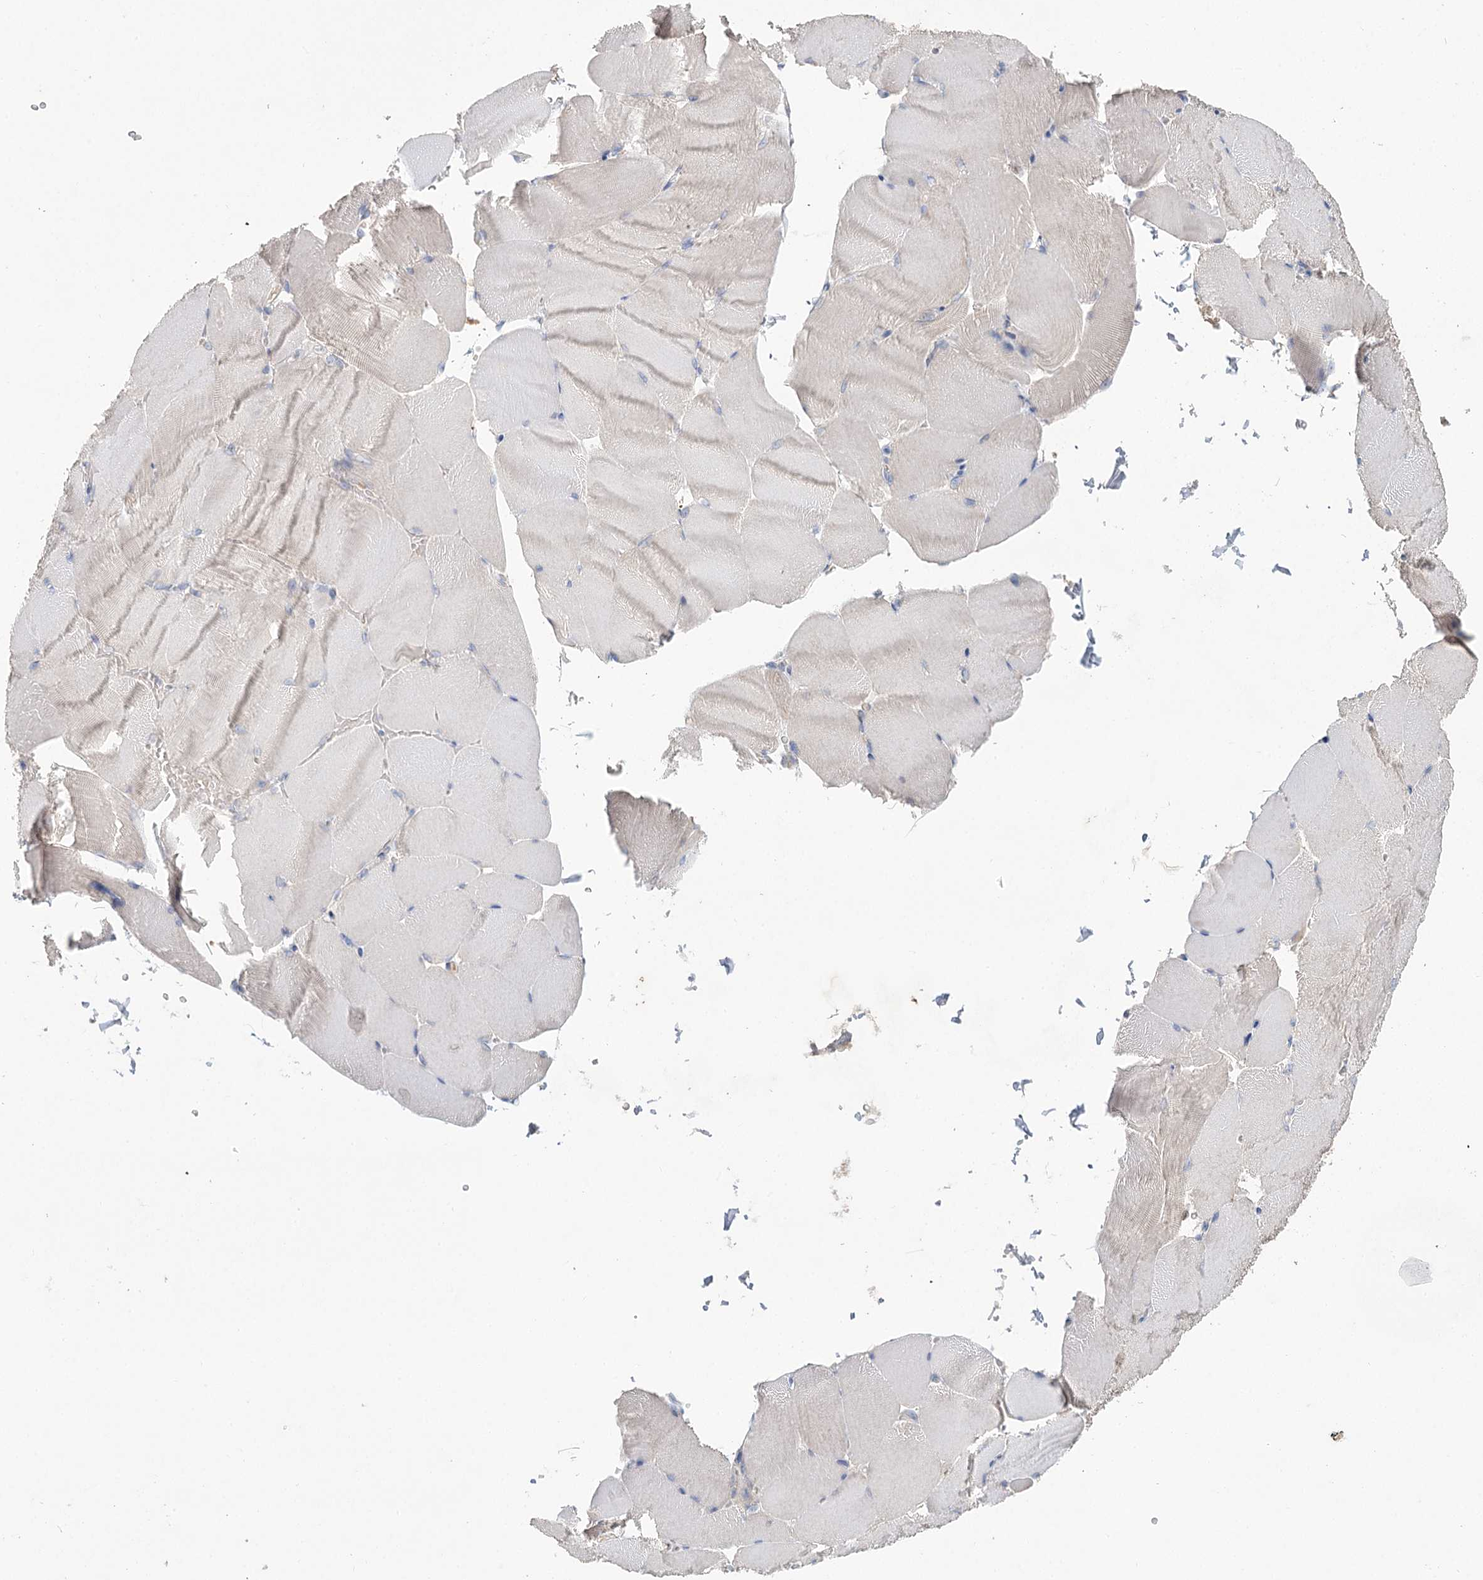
{"staining": {"intensity": "negative", "quantity": "none", "location": "none"}, "tissue": "skeletal muscle", "cell_type": "Myocytes", "image_type": "normal", "snomed": [{"axis": "morphology", "description": "Normal tissue, NOS"}, {"axis": "topography", "description": "Skeletal muscle"}, {"axis": "topography", "description": "Parathyroid gland"}], "caption": "Immunohistochemical staining of unremarkable human skeletal muscle demonstrates no significant expression in myocytes. (Immunohistochemistry, brightfield microscopy, high magnification).", "gene": "ARHGAP44", "patient": {"sex": "female", "age": 37}}